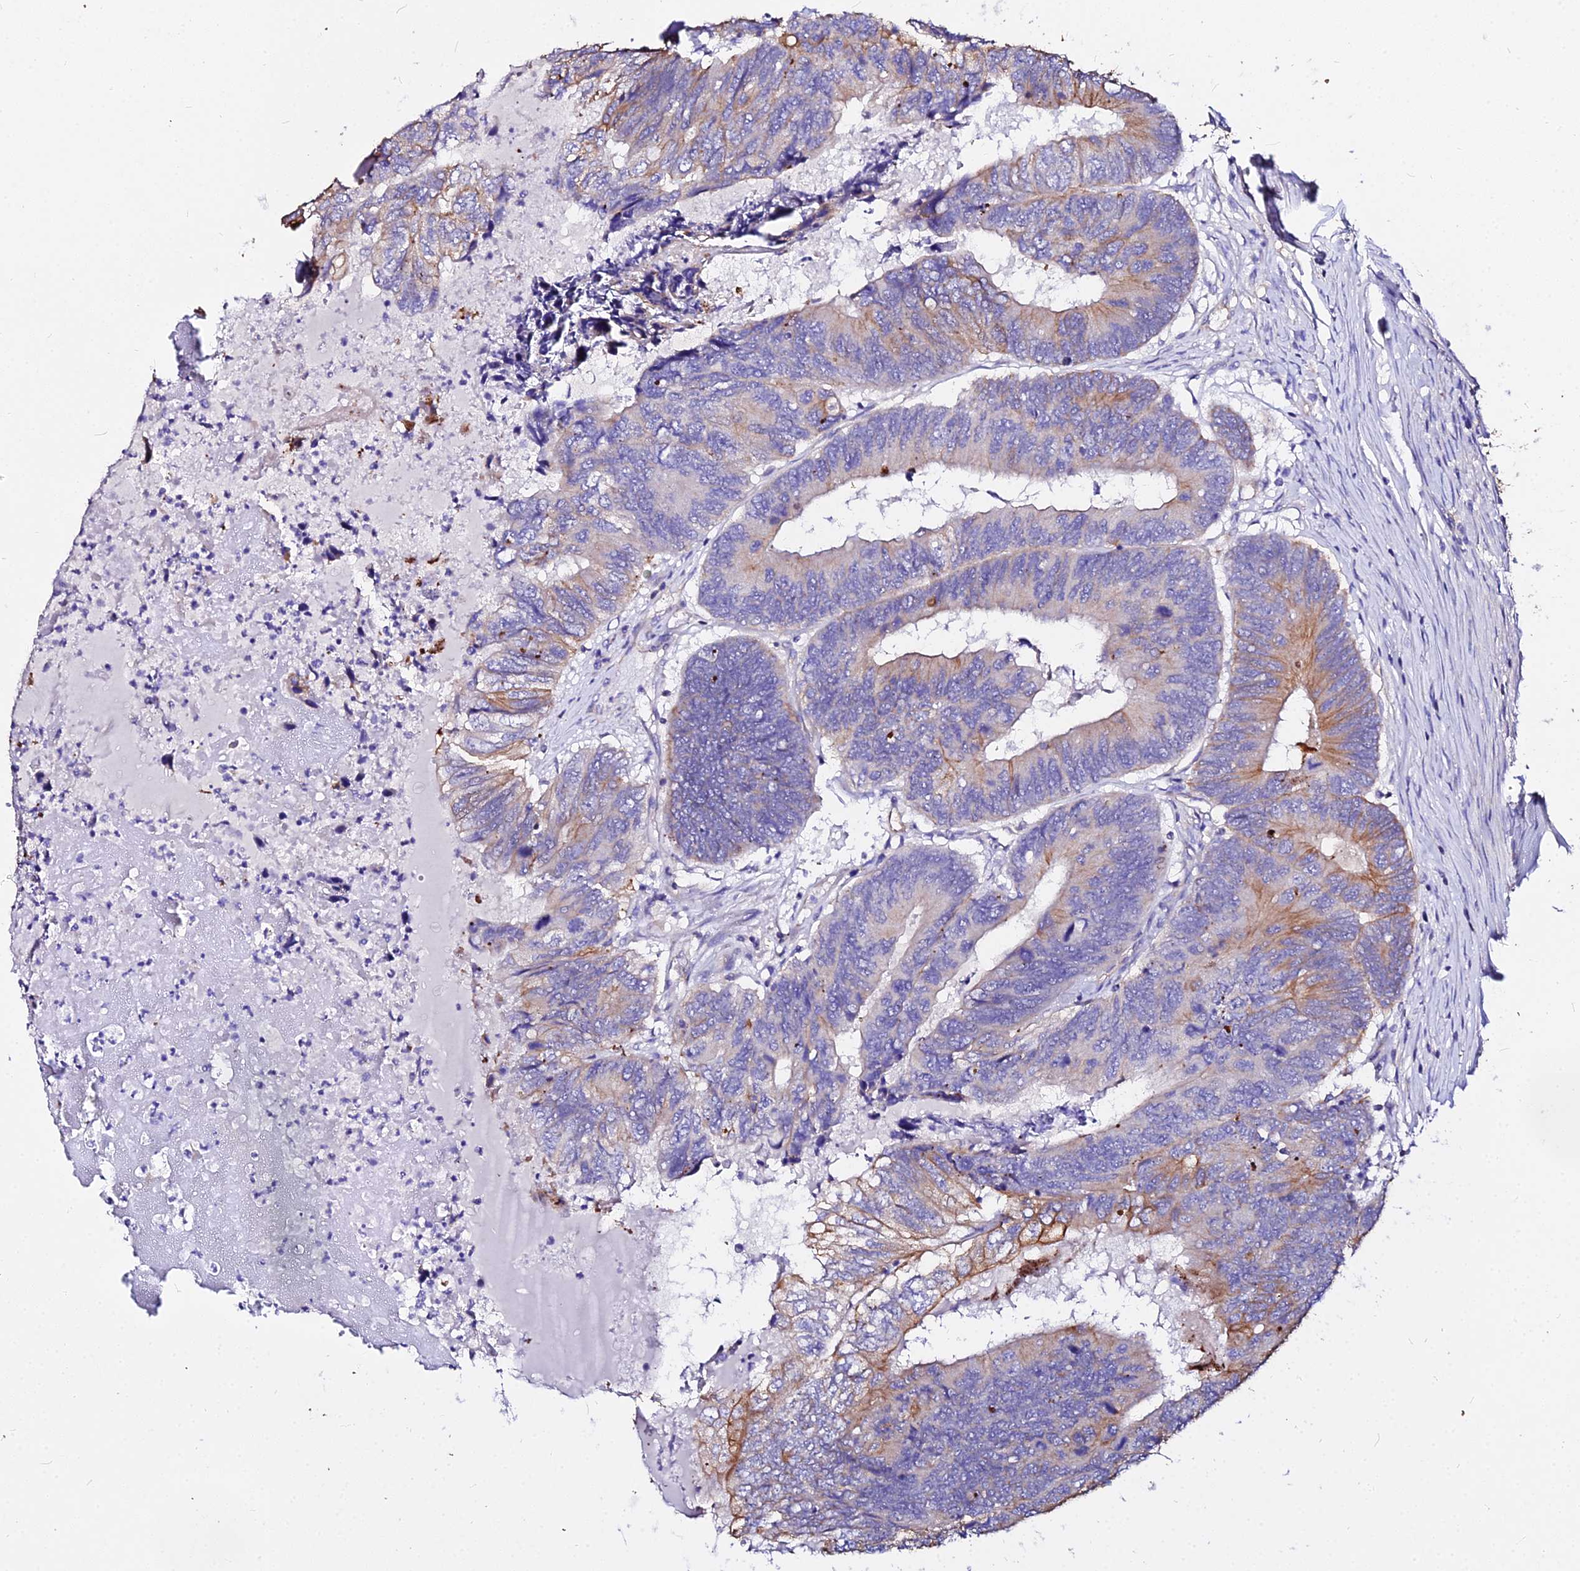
{"staining": {"intensity": "moderate", "quantity": "<25%", "location": "cytoplasmic/membranous"}, "tissue": "colorectal cancer", "cell_type": "Tumor cells", "image_type": "cancer", "snomed": [{"axis": "morphology", "description": "Adenocarcinoma, NOS"}, {"axis": "topography", "description": "Colon"}], "caption": "Moderate cytoplasmic/membranous protein expression is appreciated in approximately <25% of tumor cells in colorectal cancer.", "gene": "DAW1", "patient": {"sex": "female", "age": 67}}